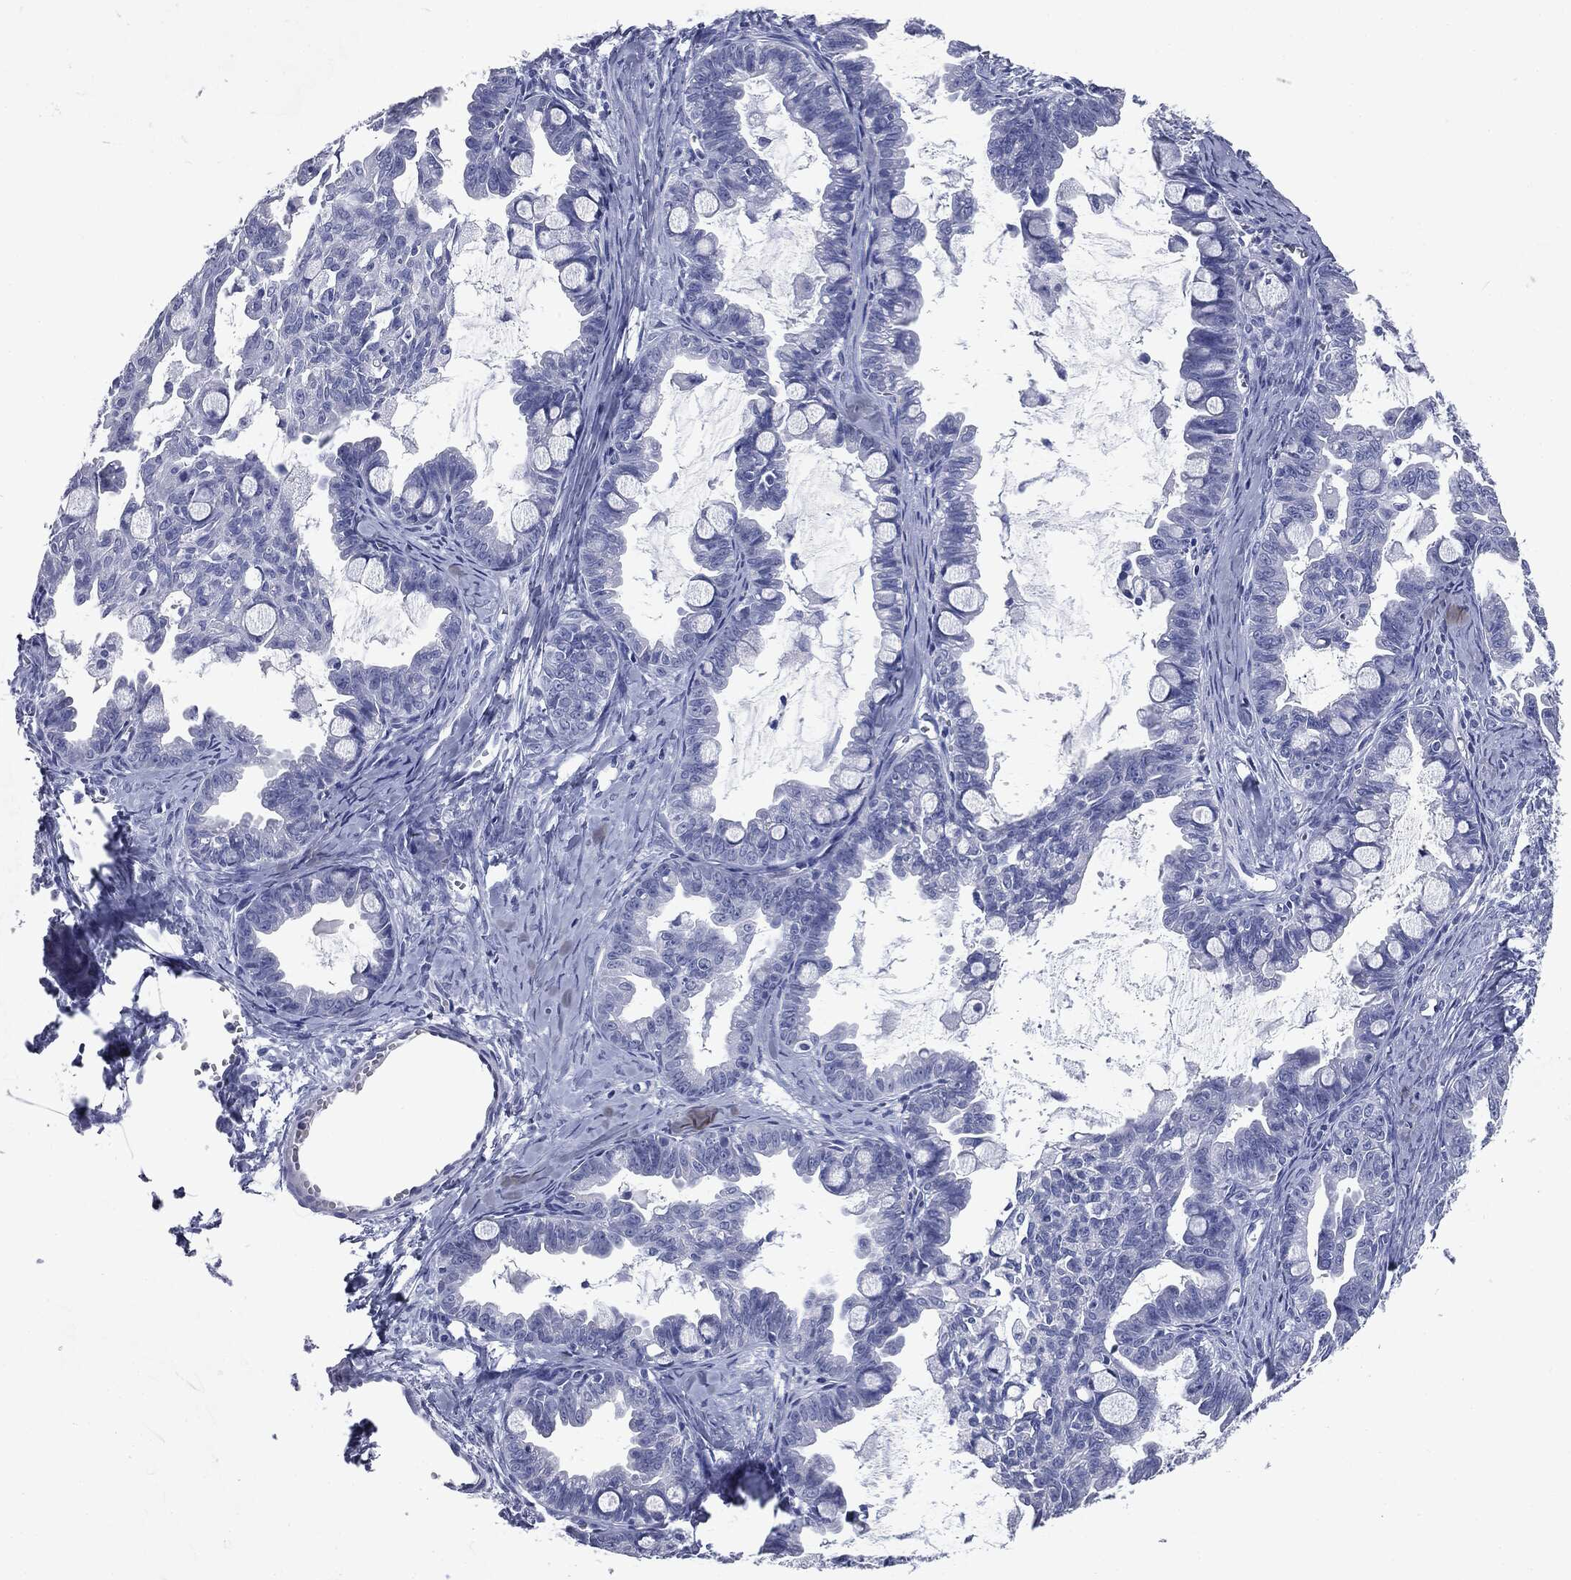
{"staining": {"intensity": "negative", "quantity": "none", "location": "none"}, "tissue": "ovarian cancer", "cell_type": "Tumor cells", "image_type": "cancer", "snomed": [{"axis": "morphology", "description": "Cystadenocarcinoma, mucinous, NOS"}, {"axis": "topography", "description": "Ovary"}], "caption": "Tumor cells show no significant protein expression in ovarian cancer (mucinous cystadenocarcinoma).", "gene": "ATP2A1", "patient": {"sex": "female", "age": 63}}